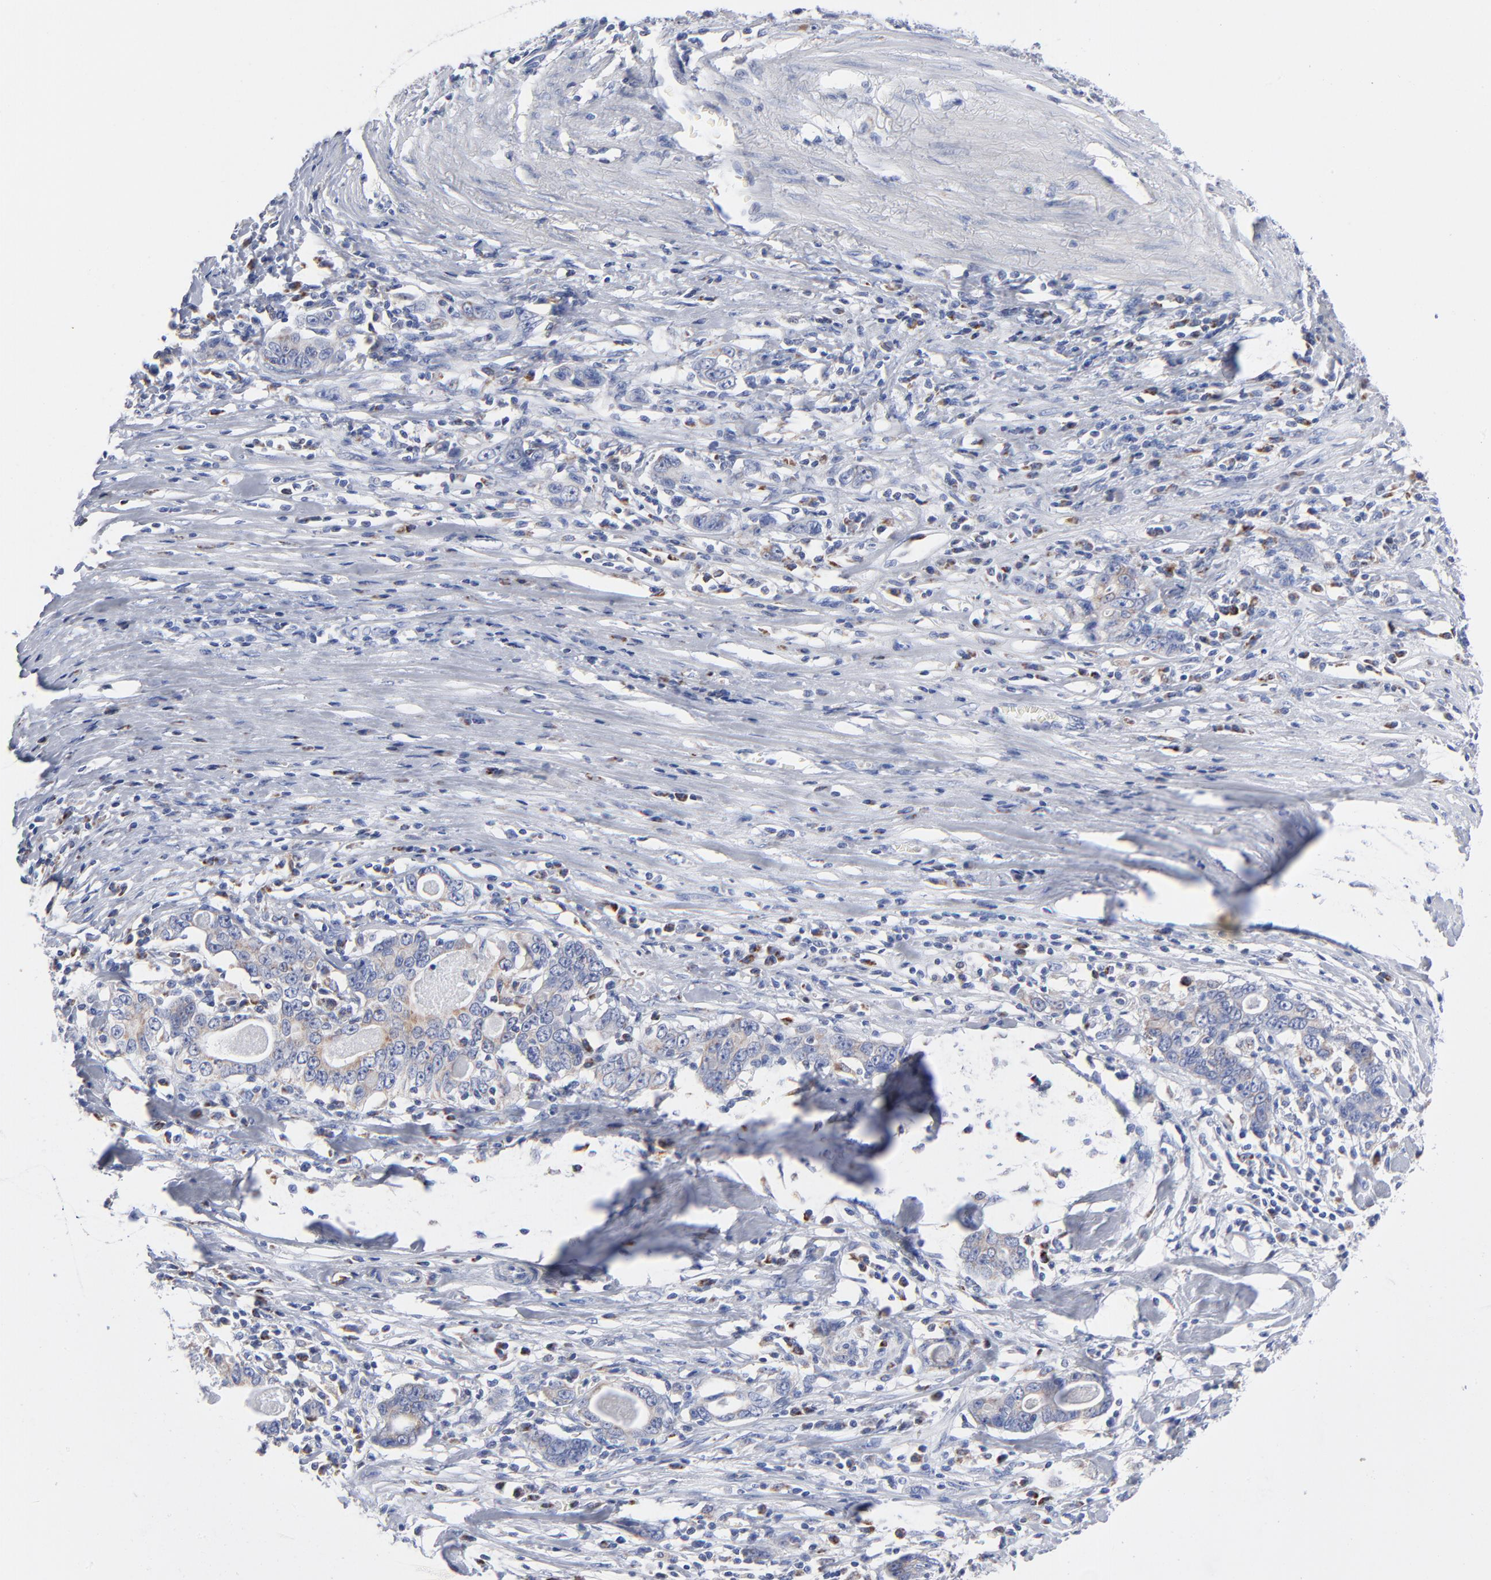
{"staining": {"intensity": "negative", "quantity": "none", "location": "none"}, "tissue": "stomach cancer", "cell_type": "Tumor cells", "image_type": "cancer", "snomed": [{"axis": "morphology", "description": "Adenocarcinoma, NOS"}, {"axis": "topography", "description": "Stomach, lower"}], "caption": "Image shows no significant protein expression in tumor cells of stomach adenocarcinoma.", "gene": "CHCHD10", "patient": {"sex": "female", "age": 72}}